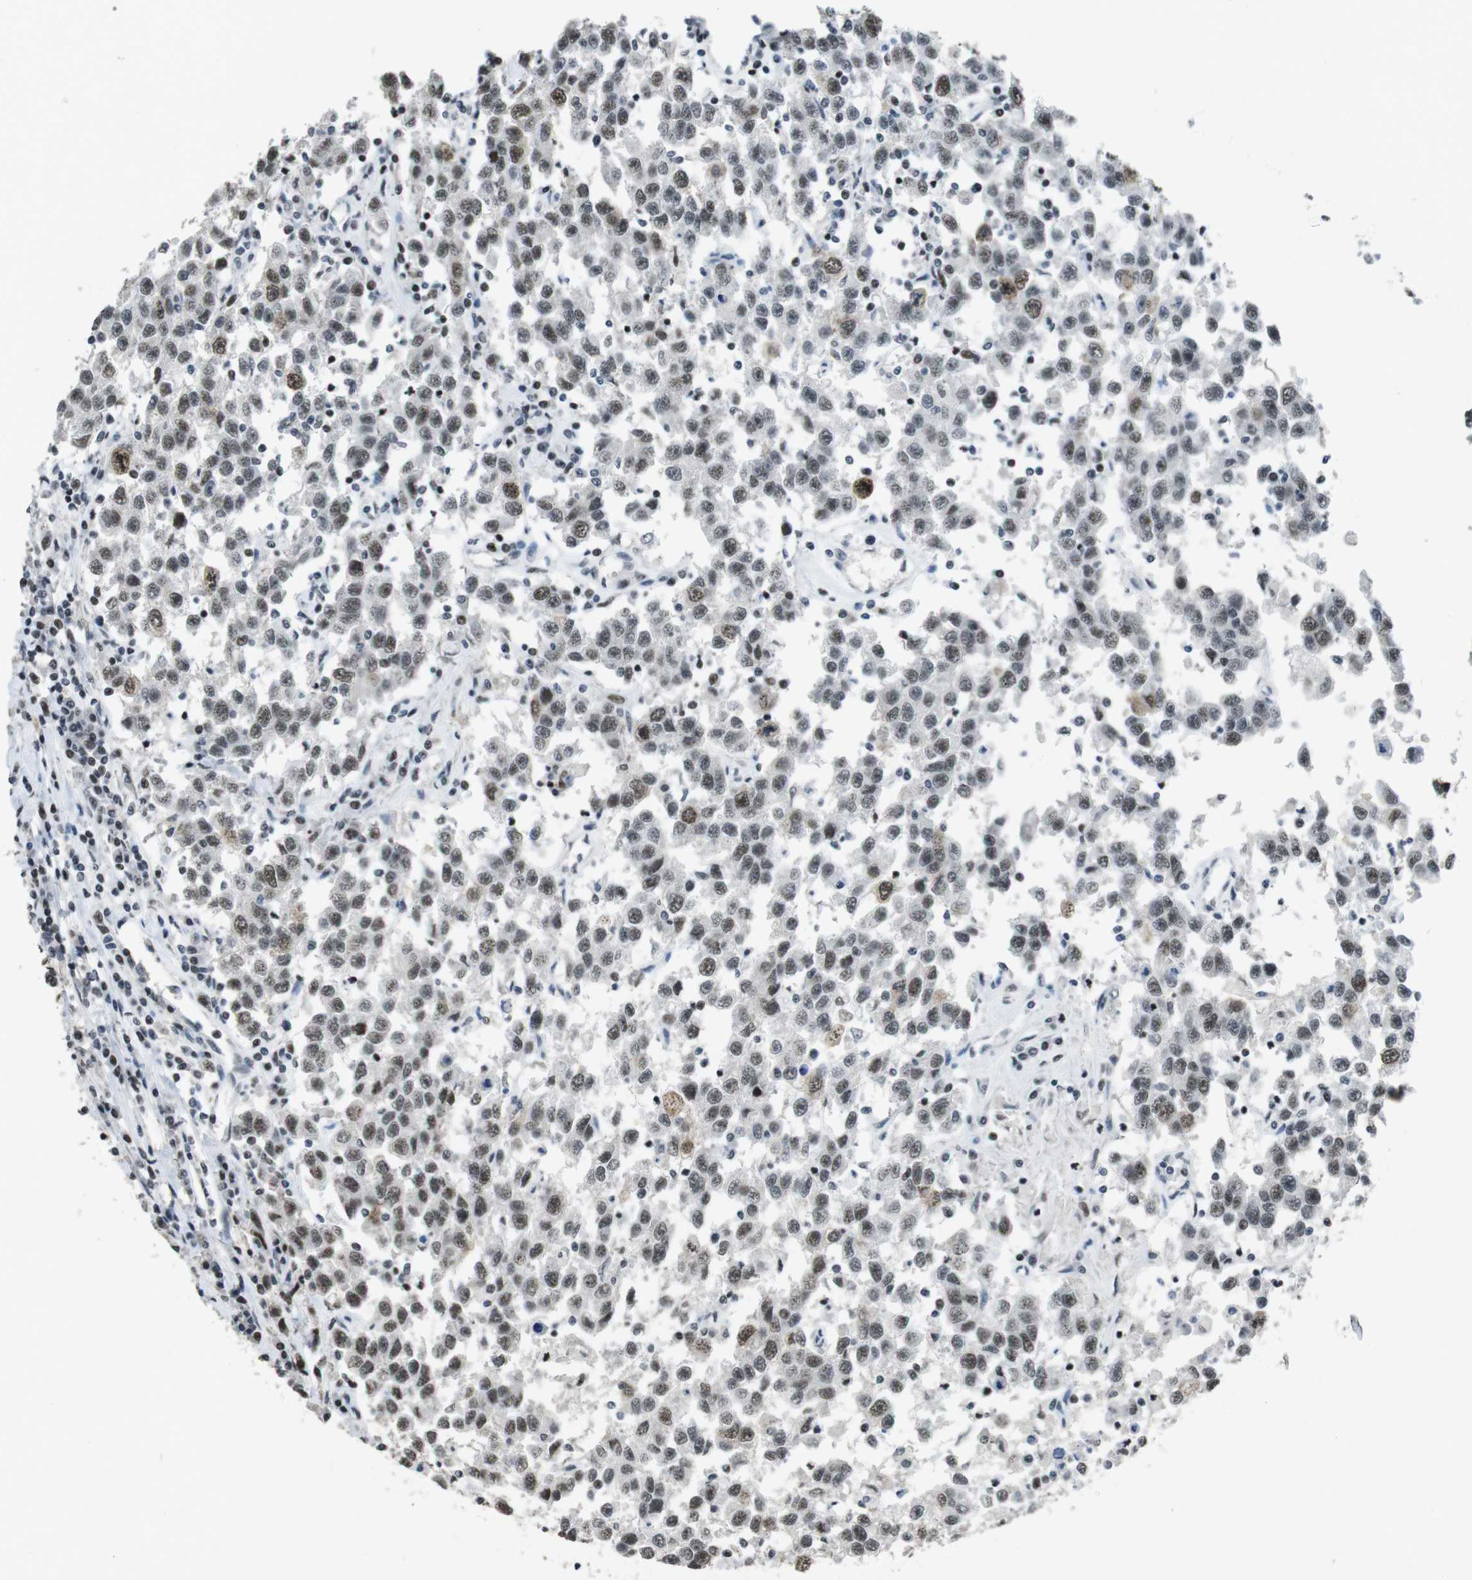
{"staining": {"intensity": "weak", "quantity": "25%-75%", "location": "nuclear"}, "tissue": "testis cancer", "cell_type": "Tumor cells", "image_type": "cancer", "snomed": [{"axis": "morphology", "description": "Seminoma, NOS"}, {"axis": "topography", "description": "Testis"}], "caption": "A histopathology image showing weak nuclear expression in about 25%-75% of tumor cells in seminoma (testis), as visualized by brown immunohistochemical staining.", "gene": "CSNK2B", "patient": {"sex": "male", "age": 41}}